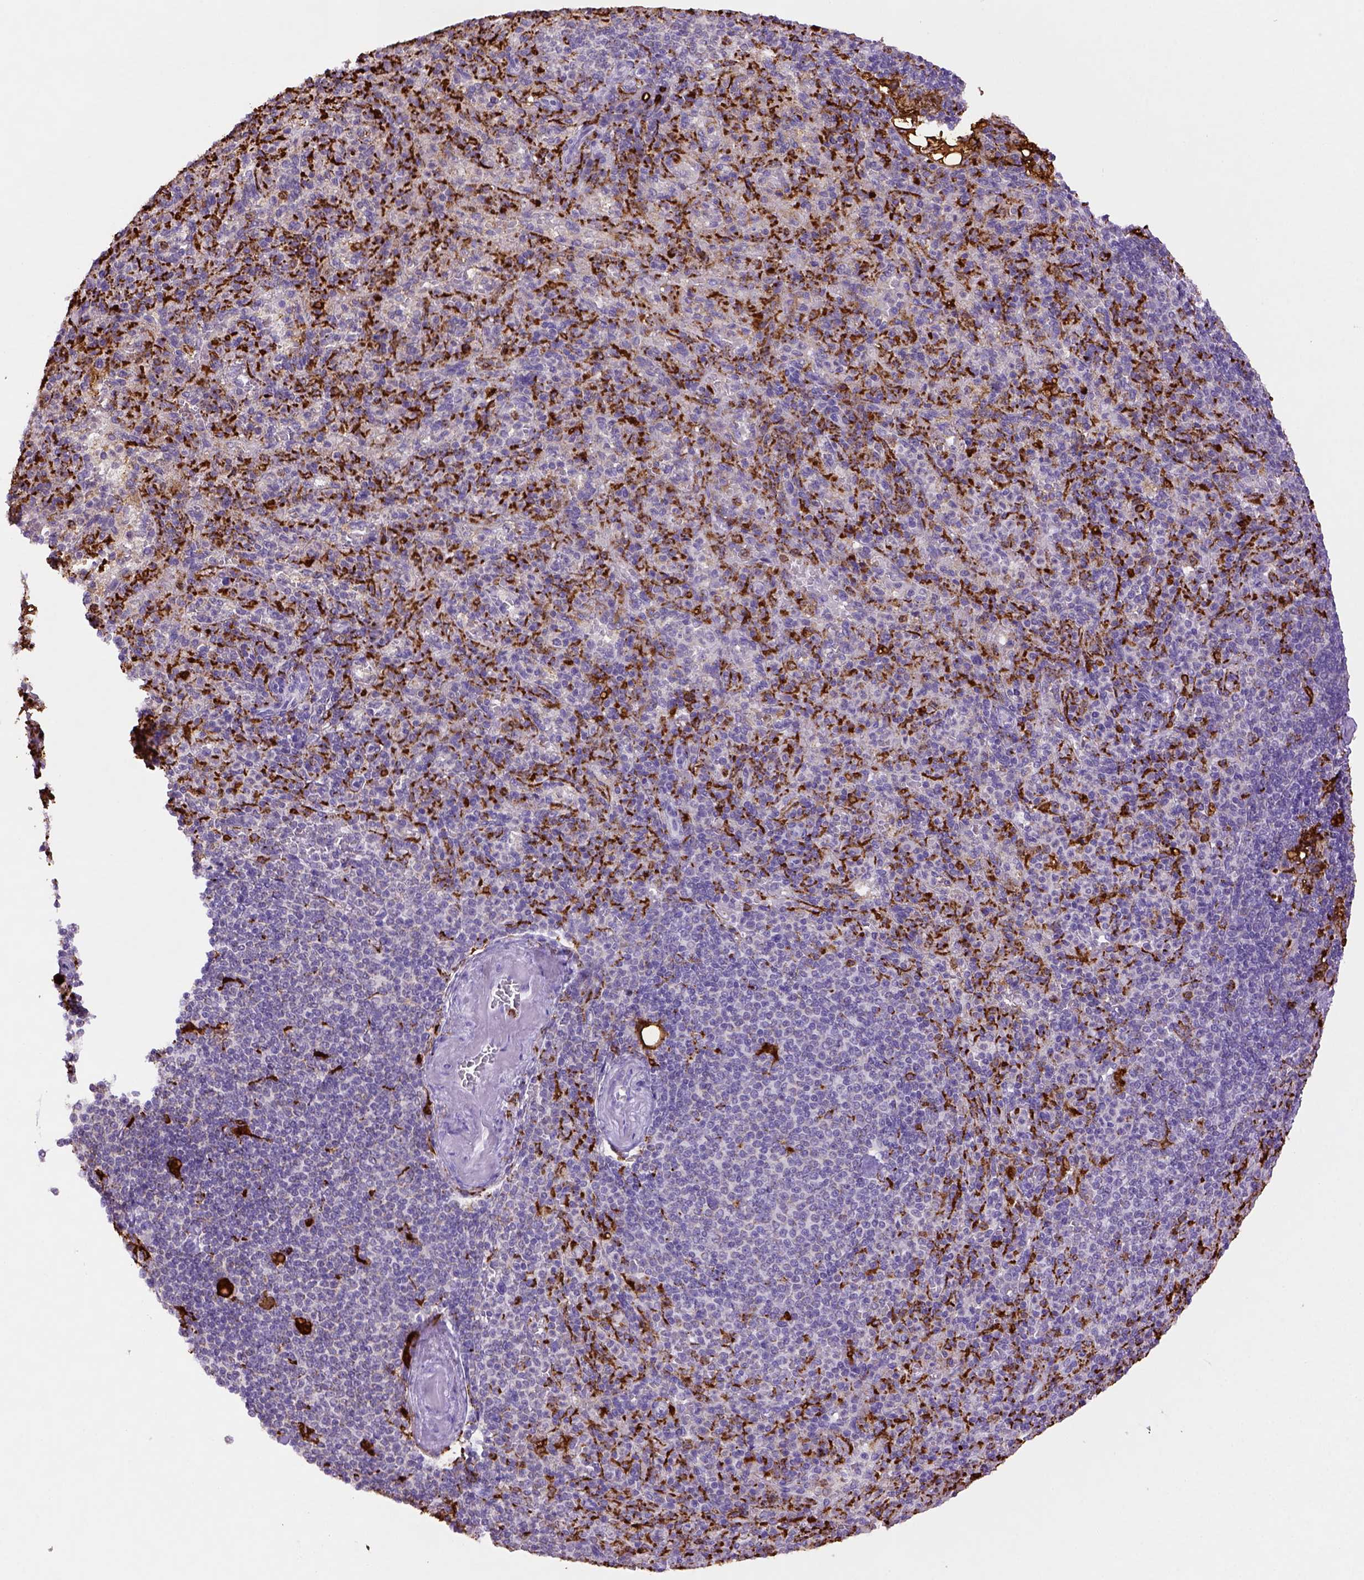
{"staining": {"intensity": "strong", "quantity": "25%-75%", "location": "cytoplasmic/membranous"}, "tissue": "spleen", "cell_type": "Cells in red pulp", "image_type": "normal", "snomed": [{"axis": "morphology", "description": "Normal tissue, NOS"}, {"axis": "topography", "description": "Spleen"}], "caption": "Protein staining of normal spleen exhibits strong cytoplasmic/membranous expression in about 25%-75% of cells in red pulp.", "gene": "CD68", "patient": {"sex": "female", "age": 74}}